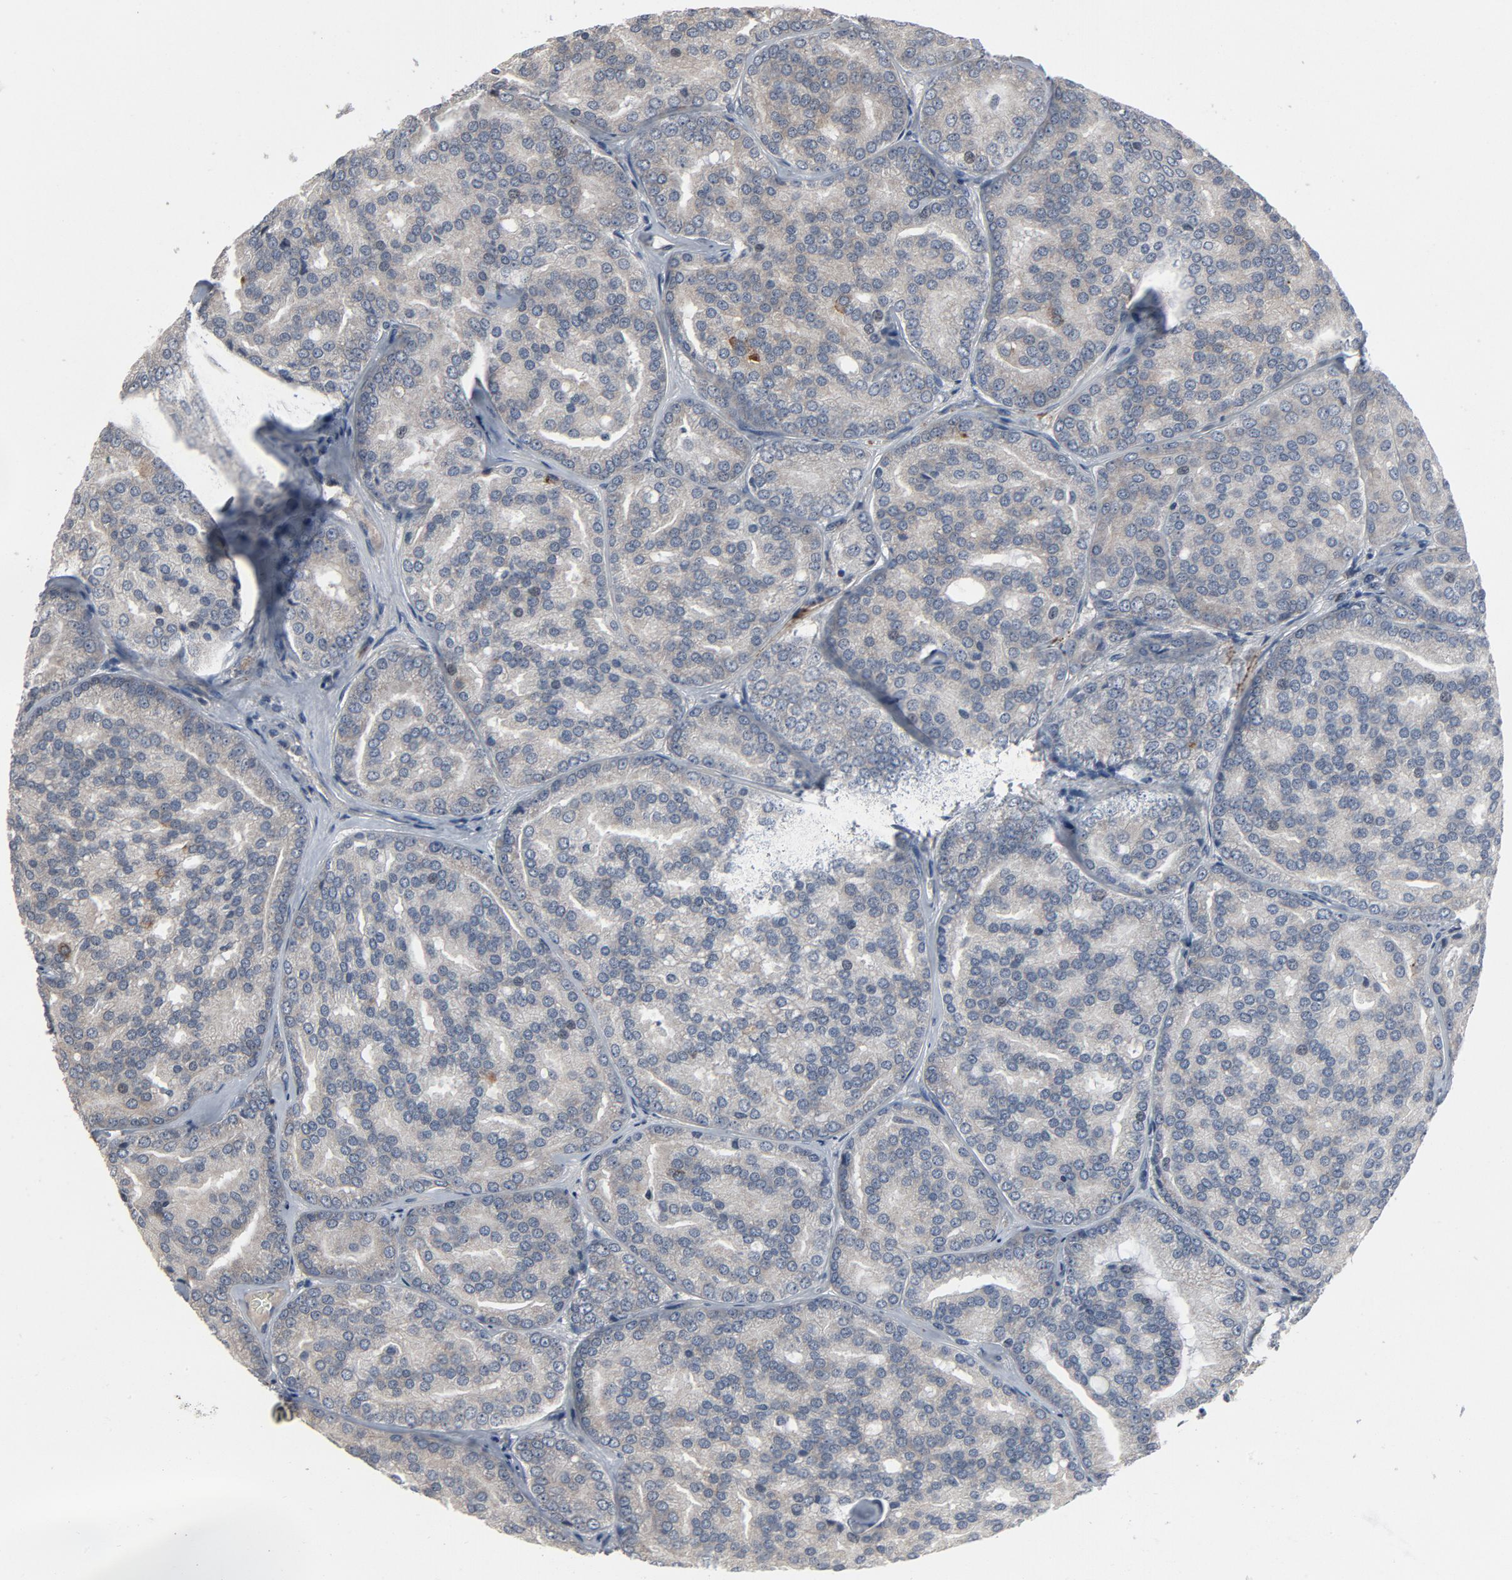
{"staining": {"intensity": "negative", "quantity": "none", "location": "none"}, "tissue": "prostate cancer", "cell_type": "Tumor cells", "image_type": "cancer", "snomed": [{"axis": "morphology", "description": "Adenocarcinoma, High grade"}, {"axis": "topography", "description": "Prostate"}], "caption": "There is no significant positivity in tumor cells of adenocarcinoma (high-grade) (prostate).", "gene": "PDZD4", "patient": {"sex": "male", "age": 64}}